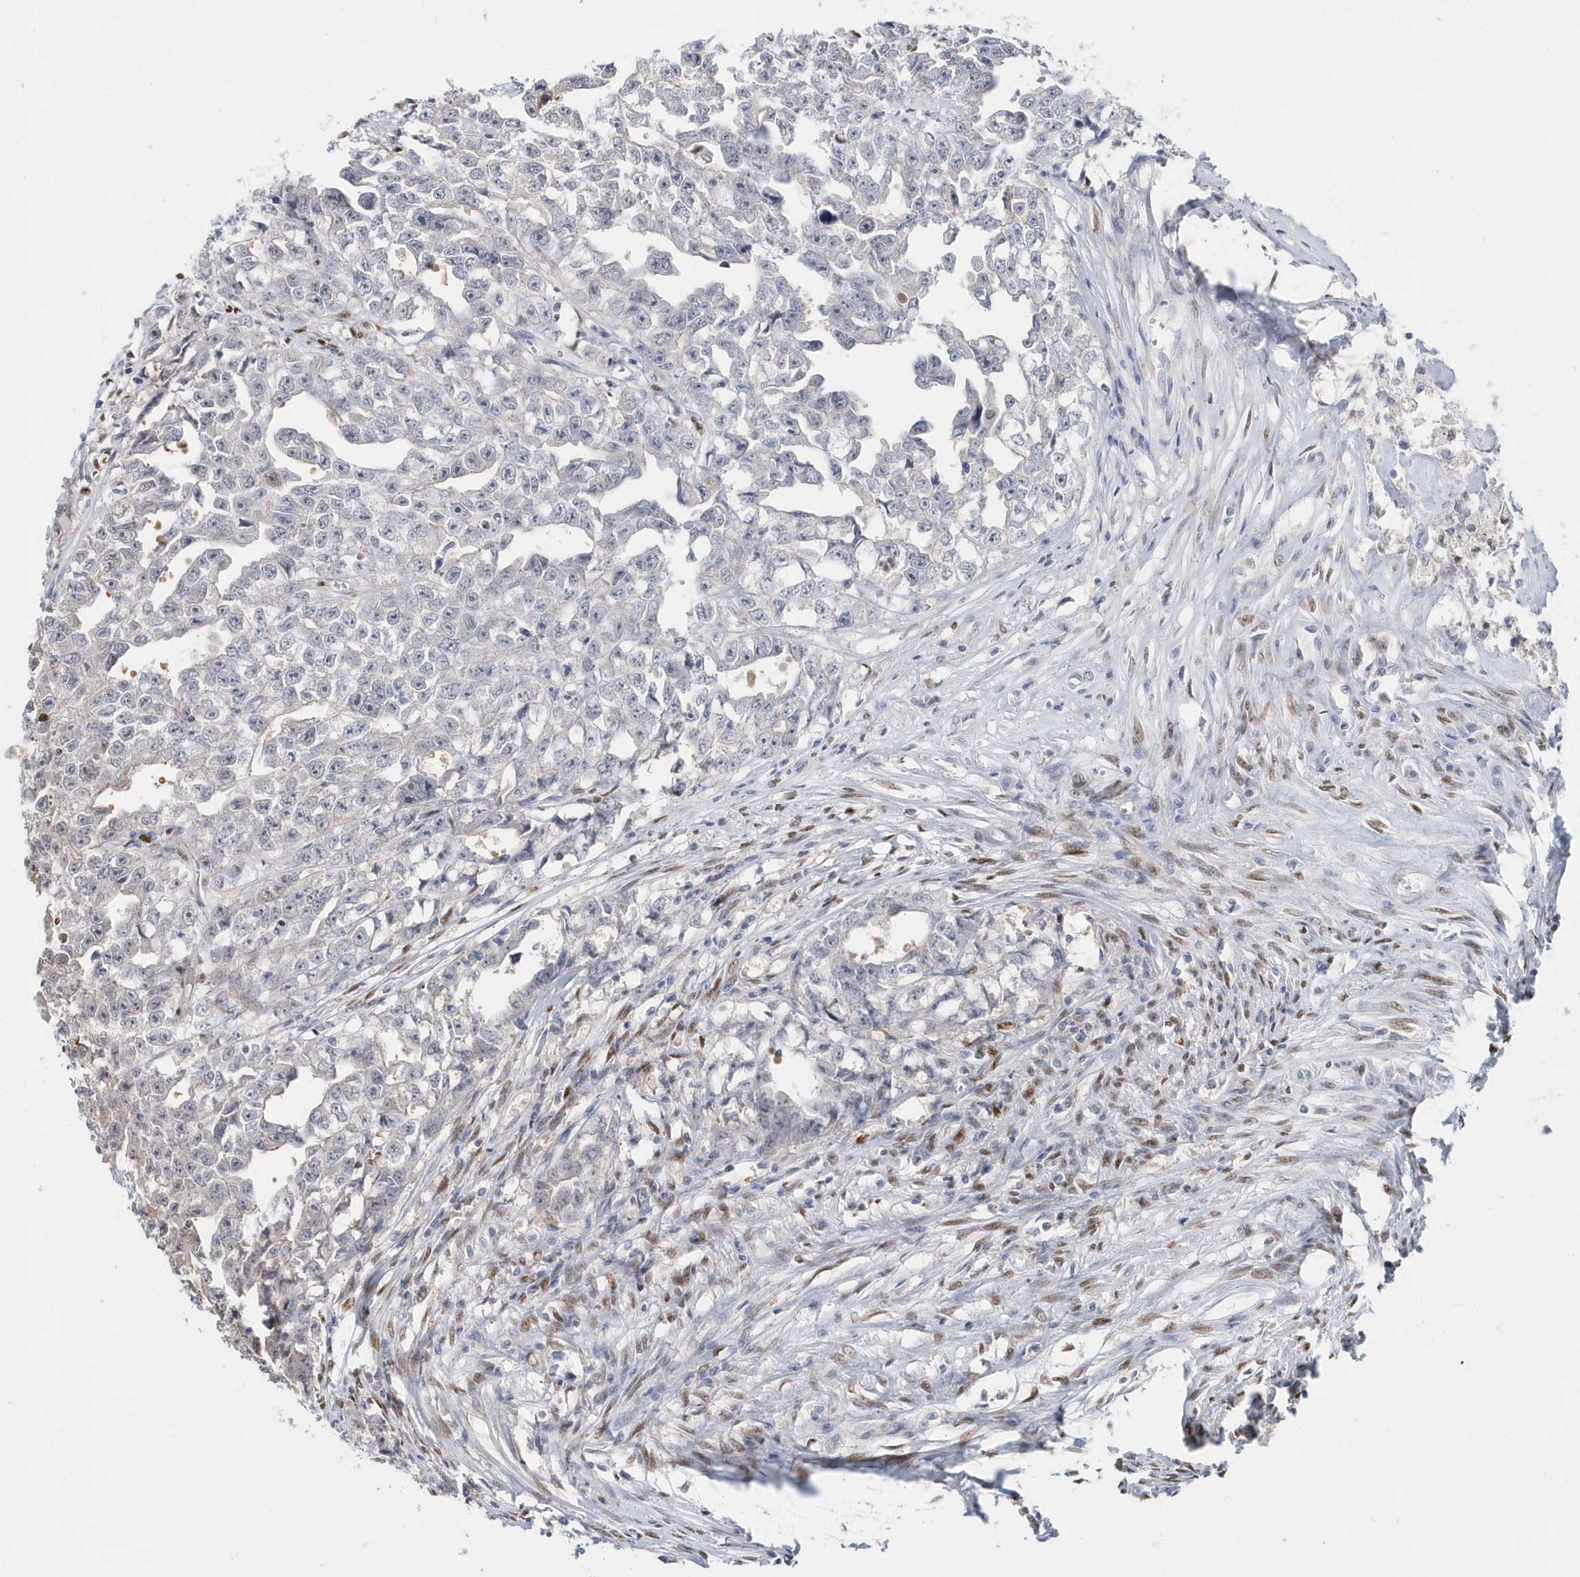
{"staining": {"intensity": "weak", "quantity": "<25%", "location": "cytoplasmic/membranous,nuclear"}, "tissue": "testis cancer", "cell_type": "Tumor cells", "image_type": "cancer", "snomed": [{"axis": "morphology", "description": "Seminoma, NOS"}, {"axis": "morphology", "description": "Carcinoma, Embryonal, NOS"}, {"axis": "topography", "description": "Testis"}], "caption": "Tumor cells show no significant protein expression in testis seminoma. (DAB immunohistochemistry visualized using brightfield microscopy, high magnification).", "gene": "MACROH2A2", "patient": {"sex": "male", "age": 43}}